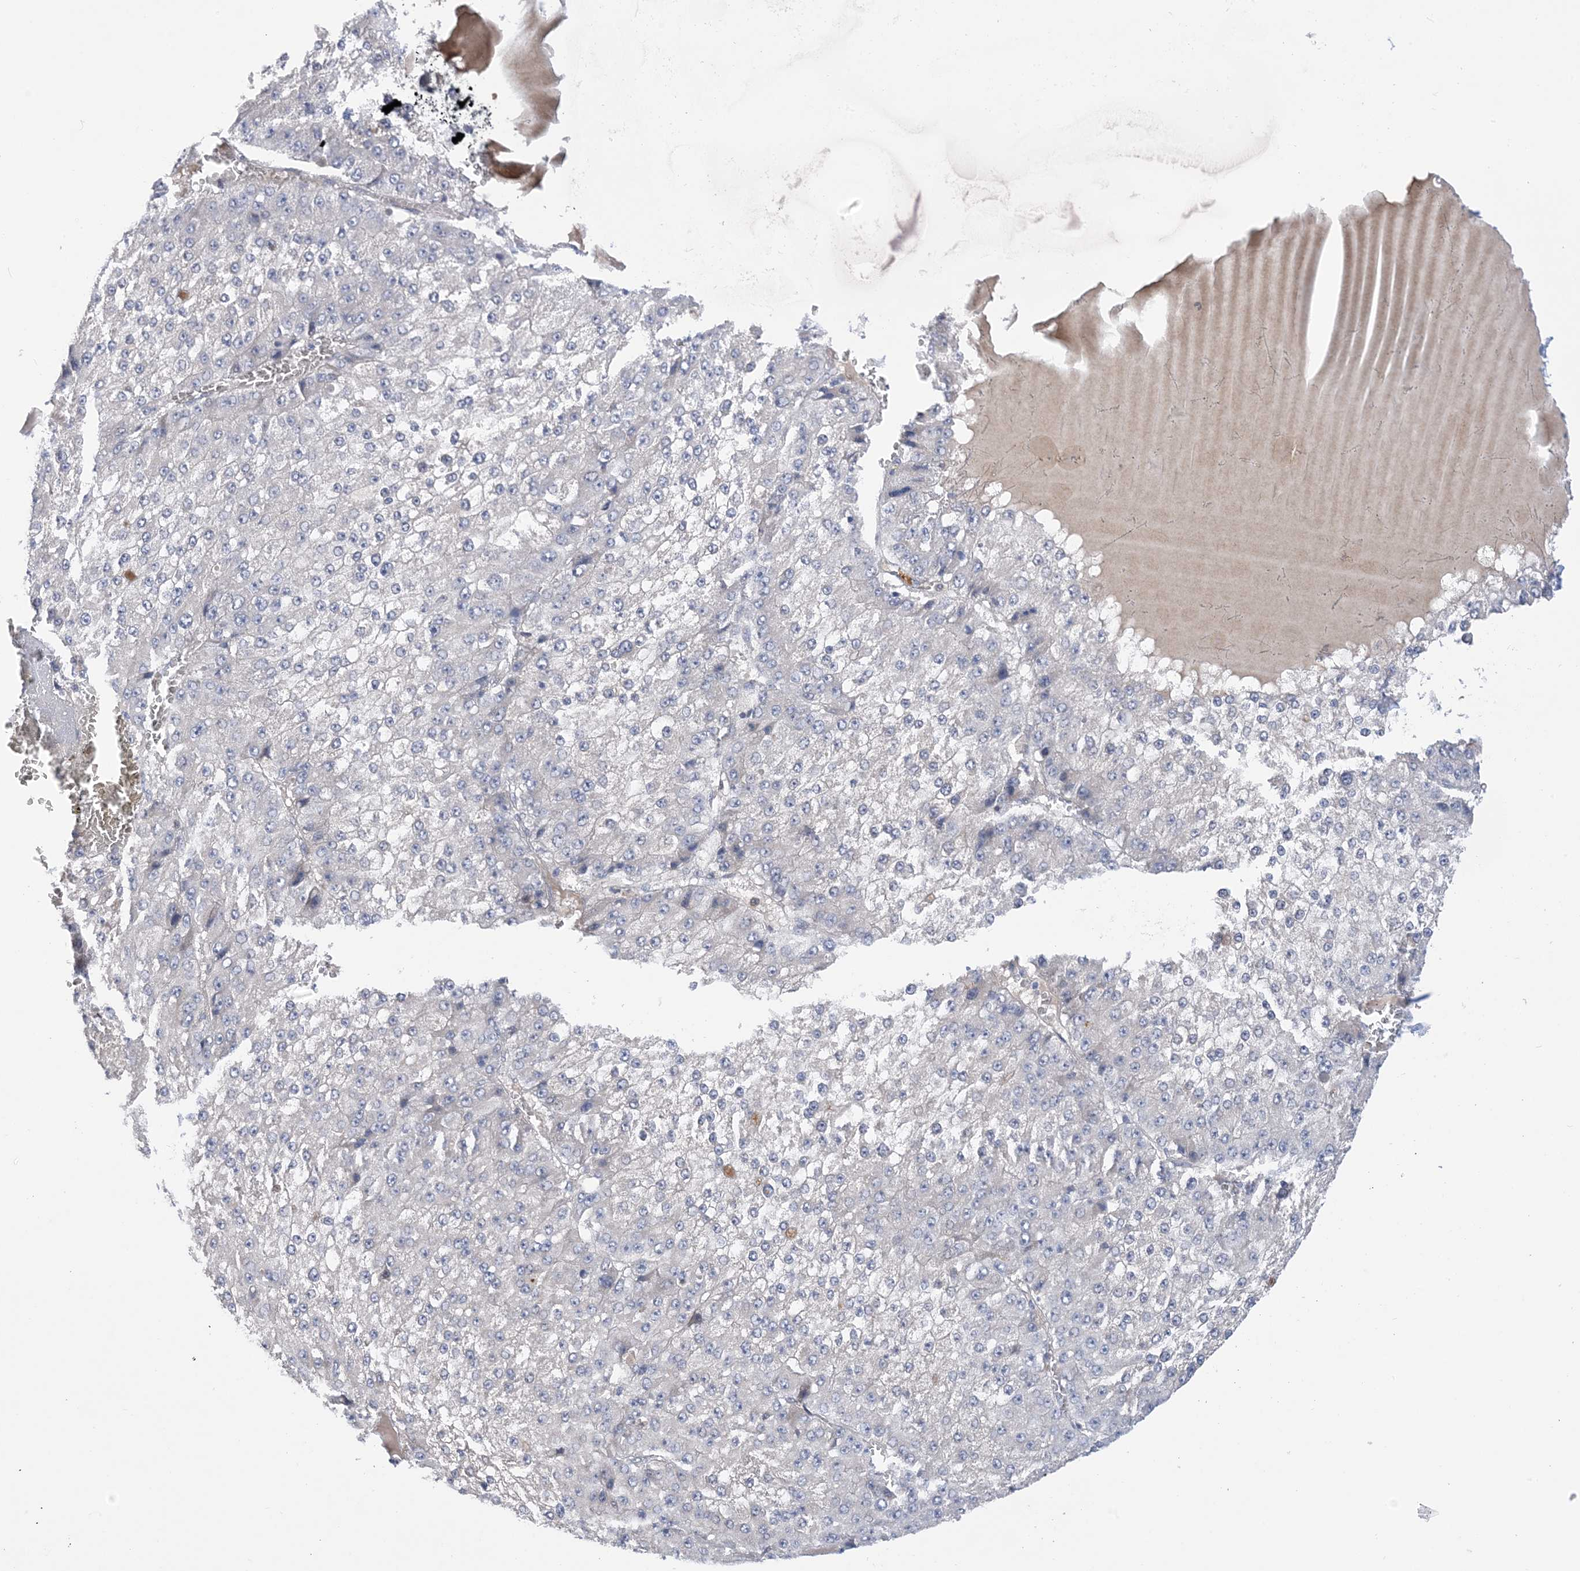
{"staining": {"intensity": "negative", "quantity": "none", "location": "none"}, "tissue": "liver cancer", "cell_type": "Tumor cells", "image_type": "cancer", "snomed": [{"axis": "morphology", "description": "Carcinoma, Hepatocellular, NOS"}, {"axis": "topography", "description": "Liver"}], "caption": "Immunohistochemistry histopathology image of neoplastic tissue: liver hepatocellular carcinoma stained with DAB (3,3'-diaminobenzidine) demonstrates no significant protein expression in tumor cells.", "gene": "TTYH1", "patient": {"sex": "female", "age": 73}}